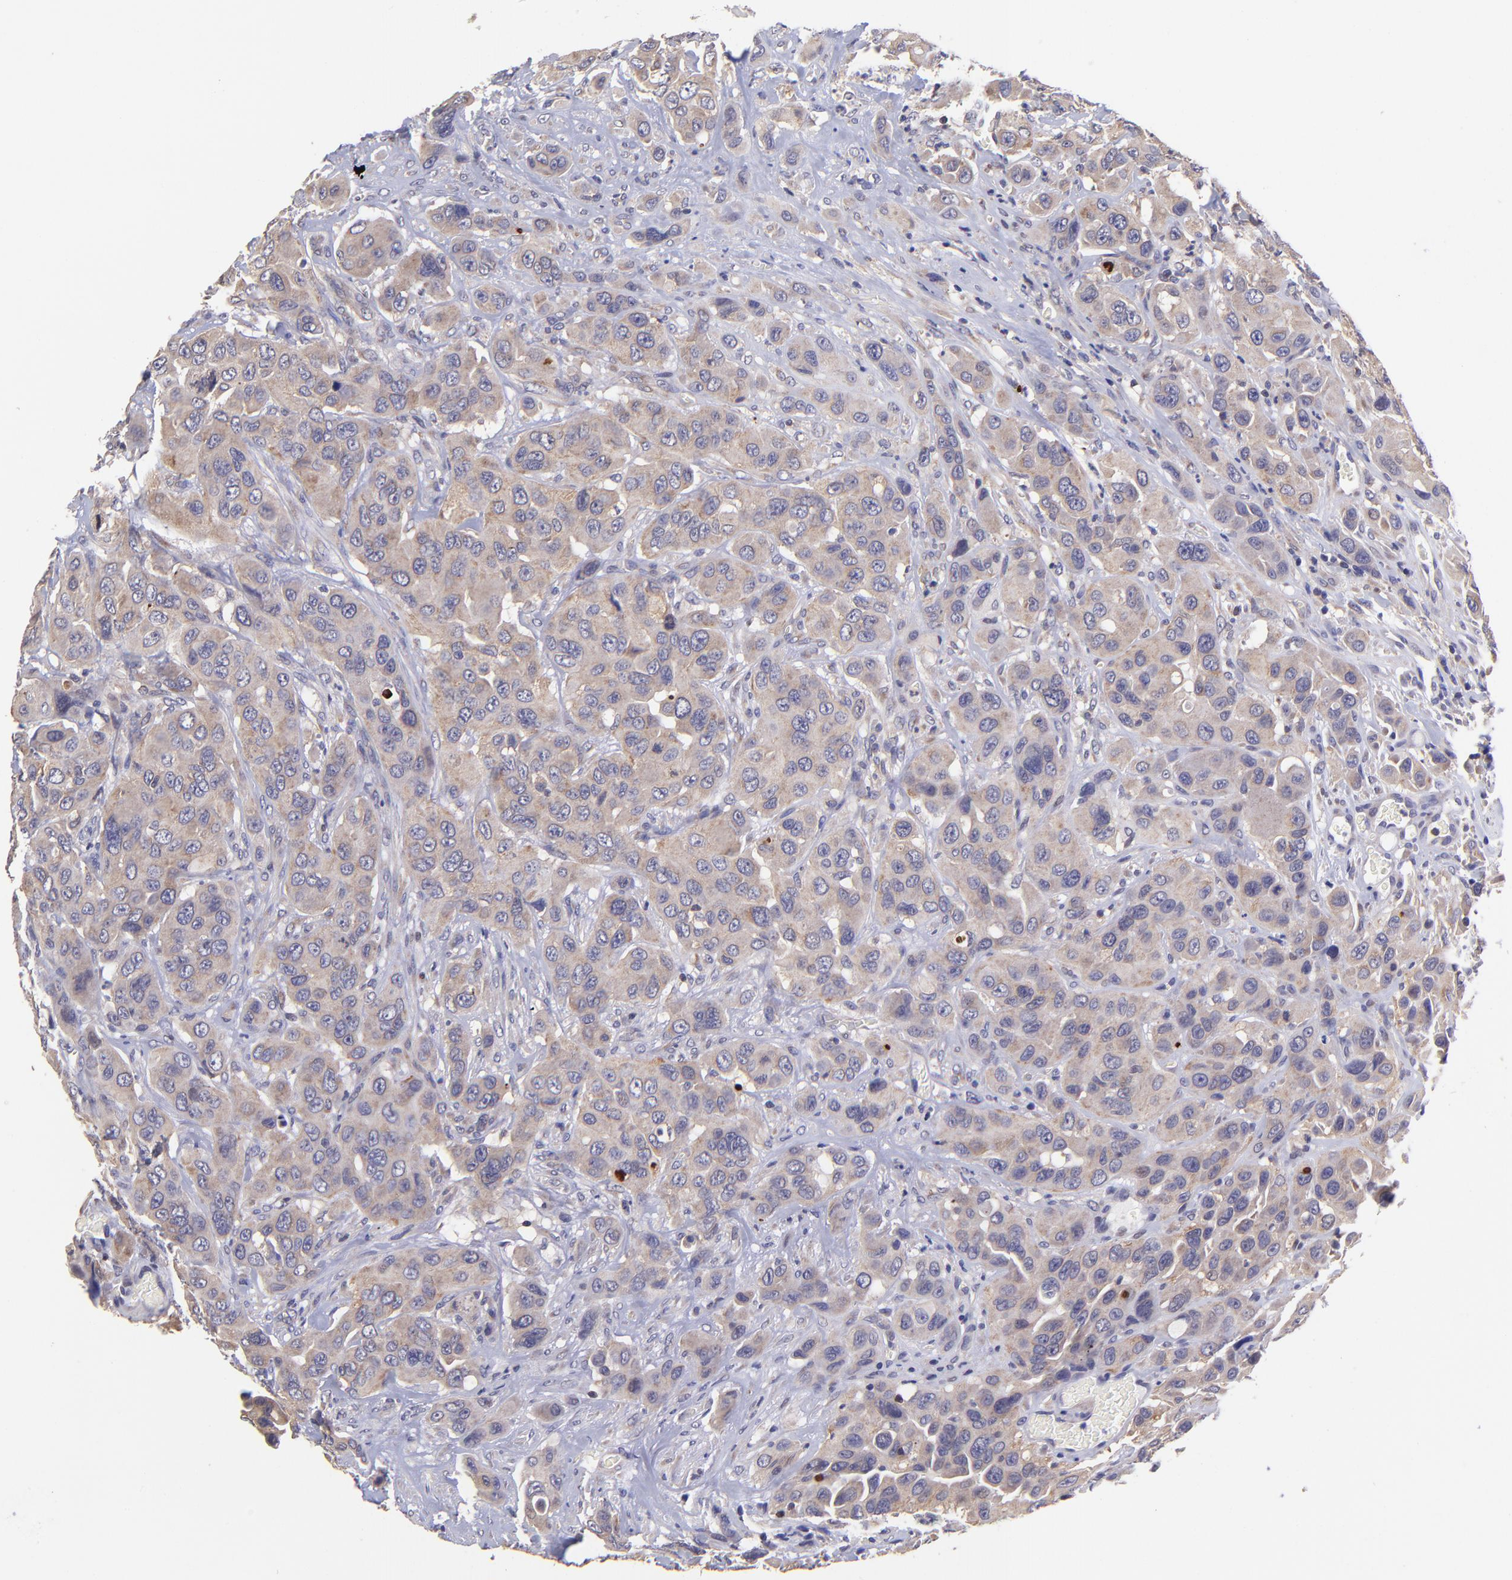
{"staining": {"intensity": "weak", "quantity": ">75%", "location": "cytoplasmic/membranous"}, "tissue": "urothelial cancer", "cell_type": "Tumor cells", "image_type": "cancer", "snomed": [{"axis": "morphology", "description": "Urothelial carcinoma, High grade"}, {"axis": "topography", "description": "Urinary bladder"}], "caption": "Human high-grade urothelial carcinoma stained with a brown dye exhibits weak cytoplasmic/membranous positive staining in approximately >75% of tumor cells.", "gene": "NSF", "patient": {"sex": "male", "age": 73}}